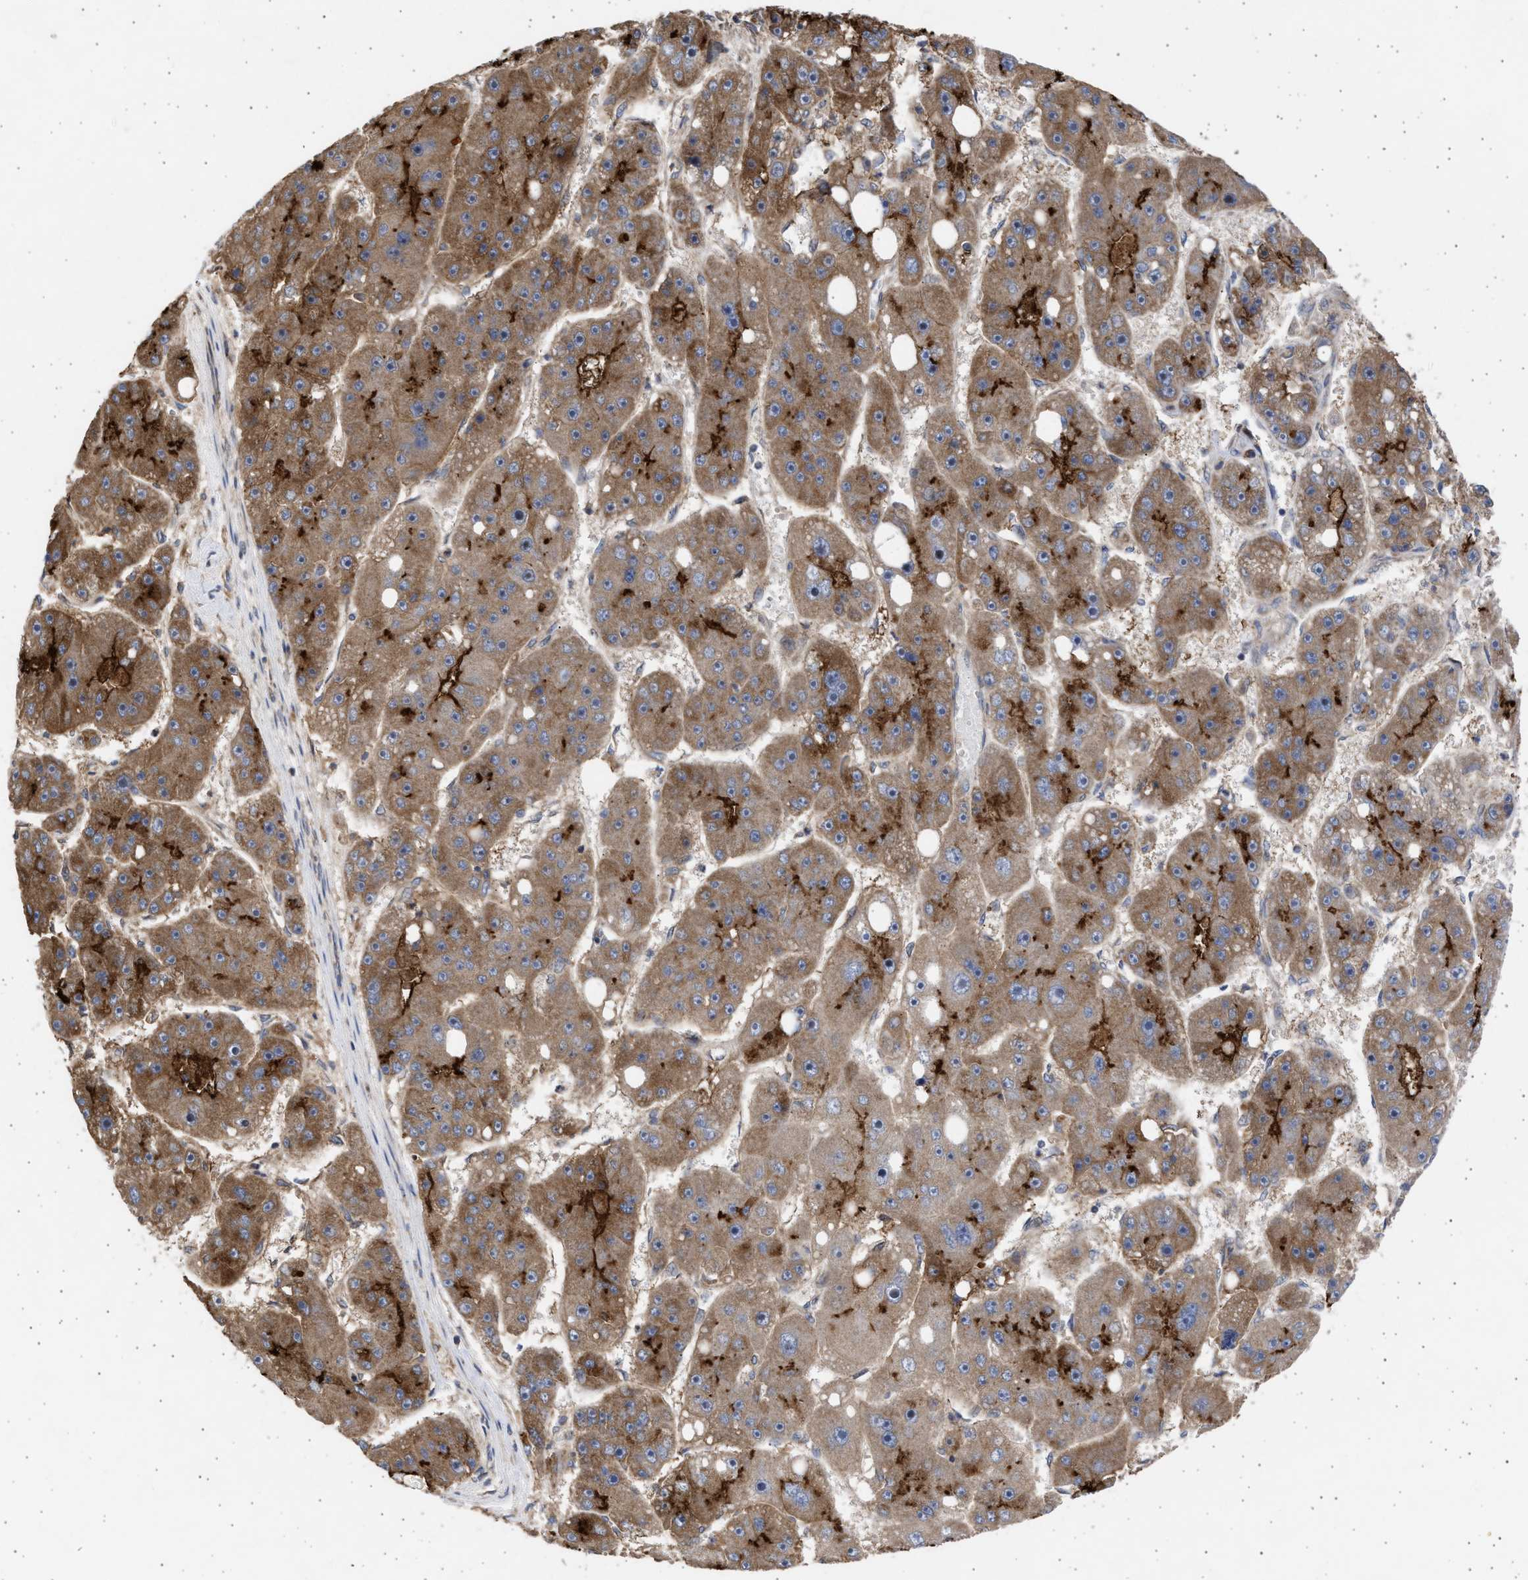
{"staining": {"intensity": "moderate", "quantity": ">75%", "location": "cytoplasmic/membranous"}, "tissue": "liver cancer", "cell_type": "Tumor cells", "image_type": "cancer", "snomed": [{"axis": "morphology", "description": "Carcinoma, Hepatocellular, NOS"}, {"axis": "topography", "description": "Liver"}], "caption": "Protein staining of liver hepatocellular carcinoma tissue exhibits moderate cytoplasmic/membranous expression in approximately >75% of tumor cells.", "gene": "TTC19", "patient": {"sex": "female", "age": 61}}